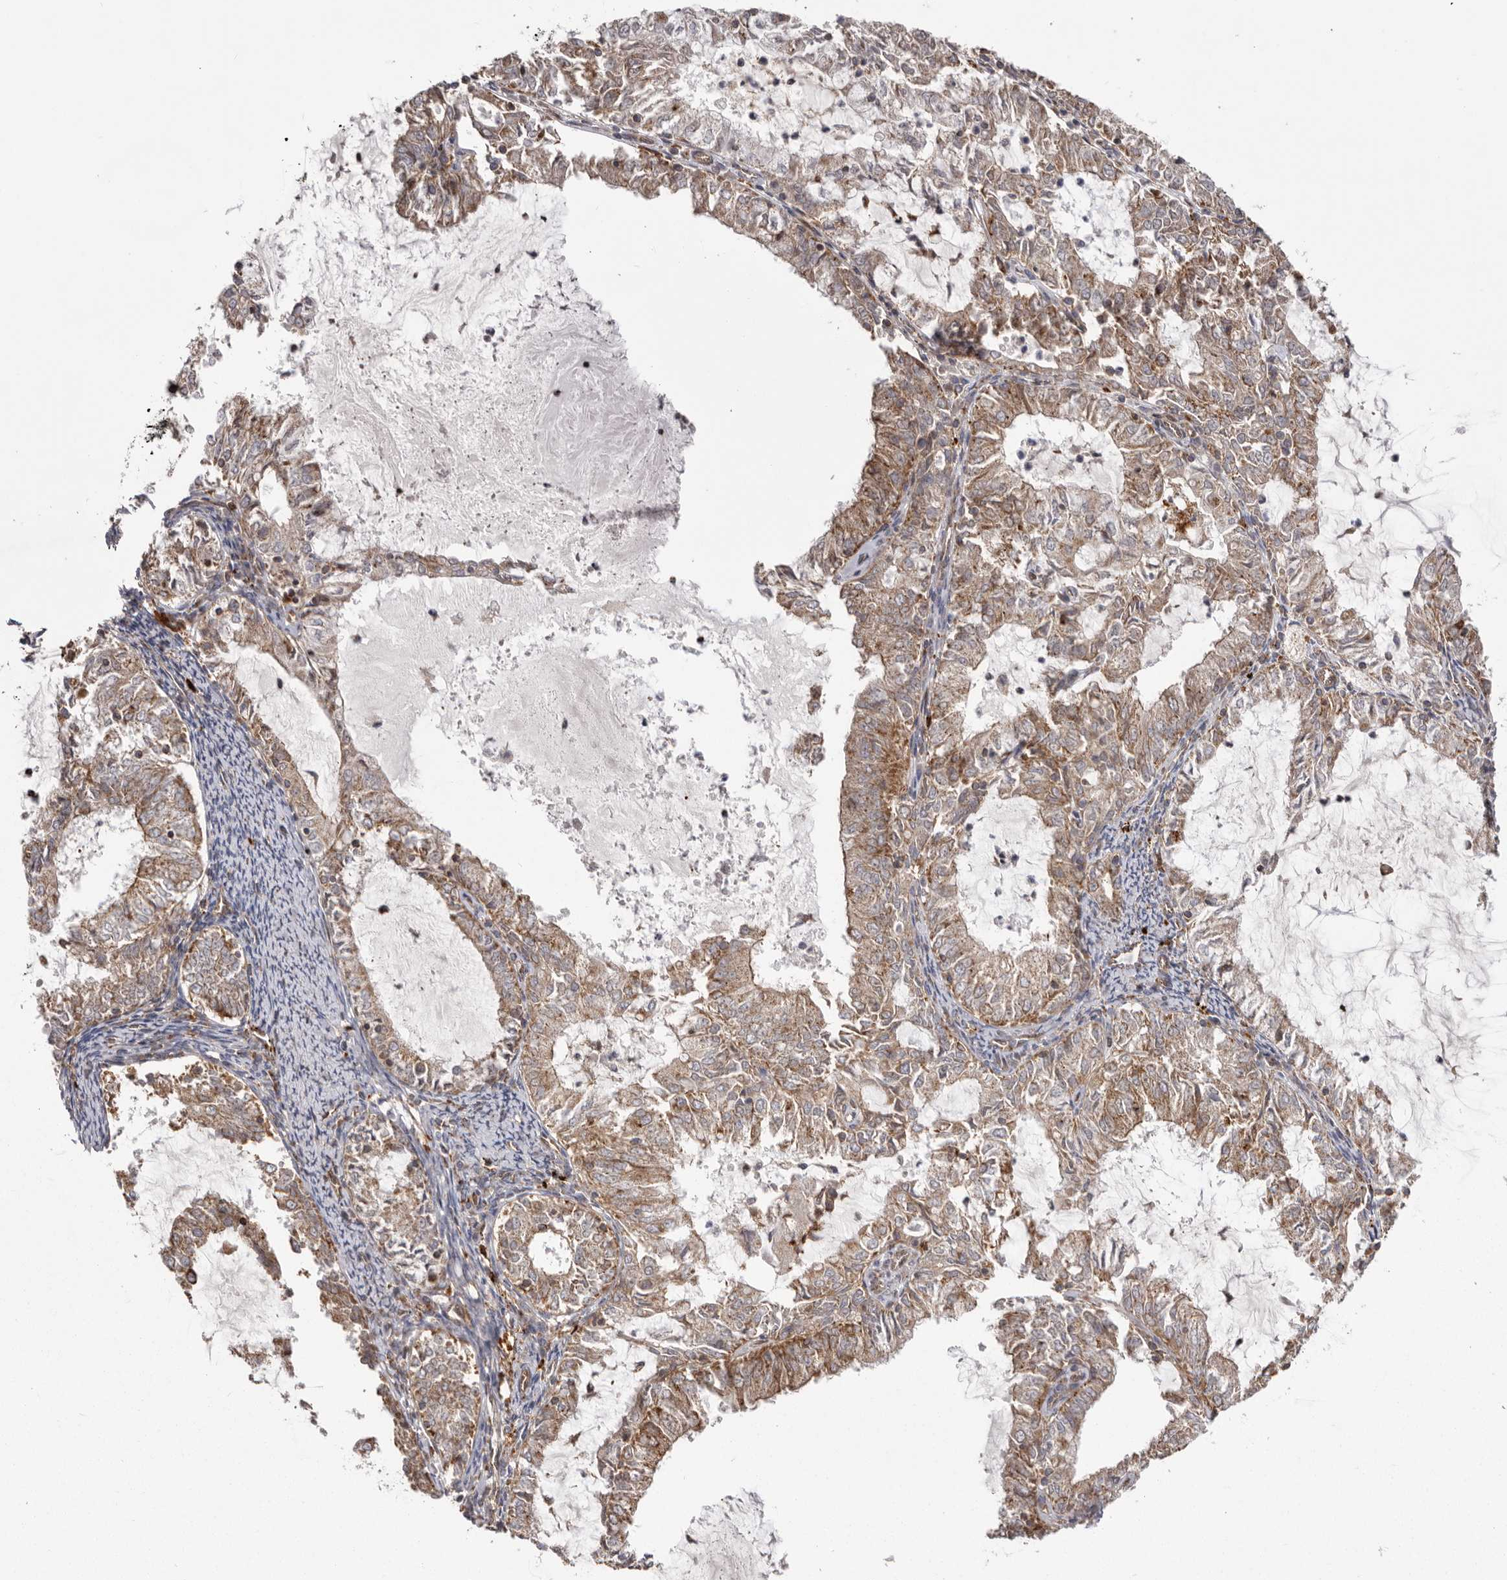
{"staining": {"intensity": "weak", "quantity": ">75%", "location": "cytoplasmic/membranous"}, "tissue": "endometrial cancer", "cell_type": "Tumor cells", "image_type": "cancer", "snomed": [{"axis": "morphology", "description": "Adenocarcinoma, NOS"}, {"axis": "topography", "description": "Endometrium"}], "caption": "IHC photomicrograph of endometrial adenocarcinoma stained for a protein (brown), which demonstrates low levels of weak cytoplasmic/membranous staining in about >75% of tumor cells.", "gene": "NUP43", "patient": {"sex": "female", "age": 57}}